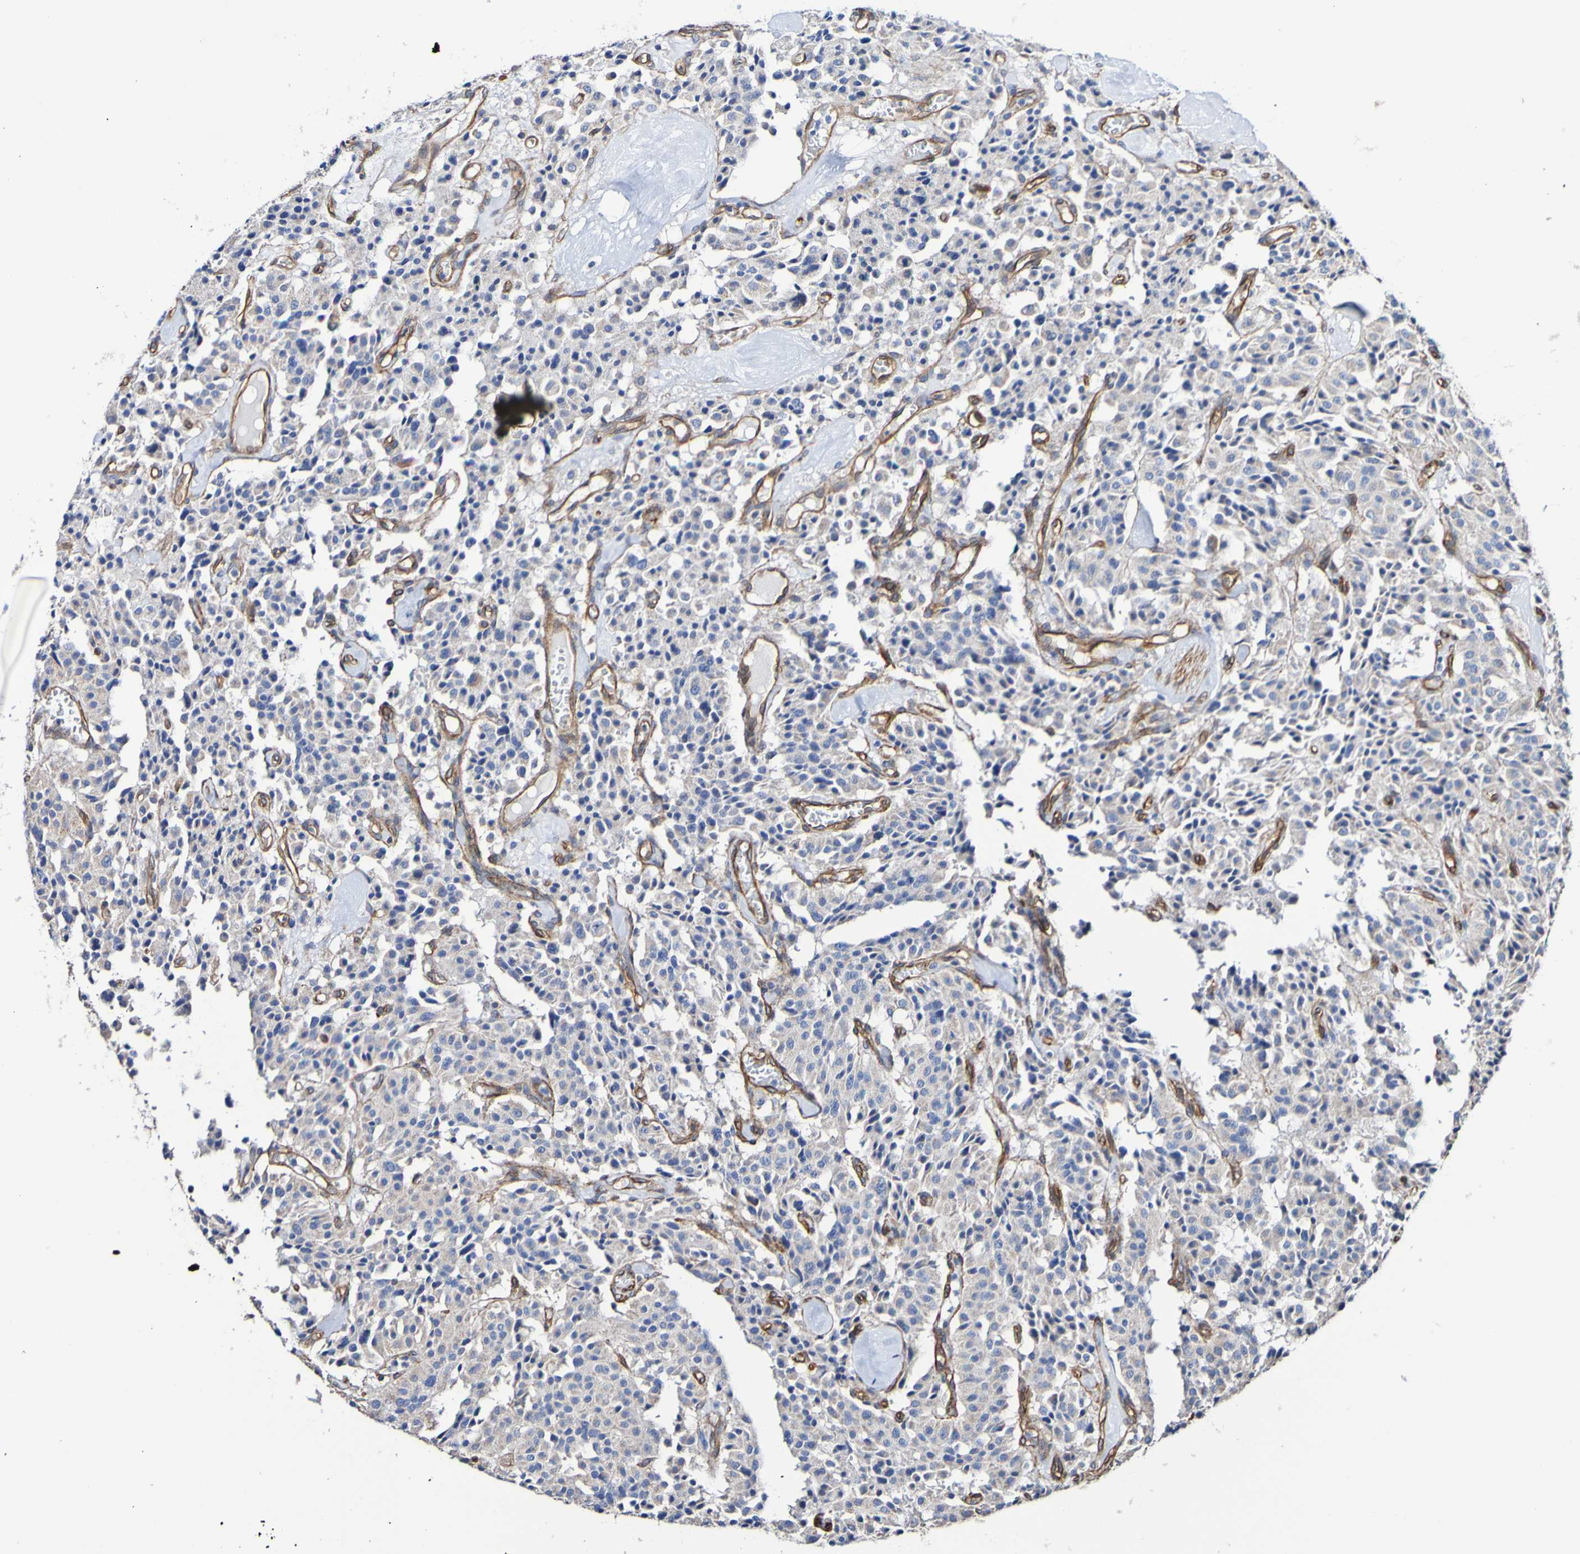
{"staining": {"intensity": "negative", "quantity": "none", "location": "none"}, "tissue": "carcinoid", "cell_type": "Tumor cells", "image_type": "cancer", "snomed": [{"axis": "morphology", "description": "Carcinoid, malignant, NOS"}, {"axis": "topography", "description": "Lung"}], "caption": "Carcinoid (malignant) was stained to show a protein in brown. There is no significant expression in tumor cells.", "gene": "ELMOD3", "patient": {"sex": "male", "age": 30}}